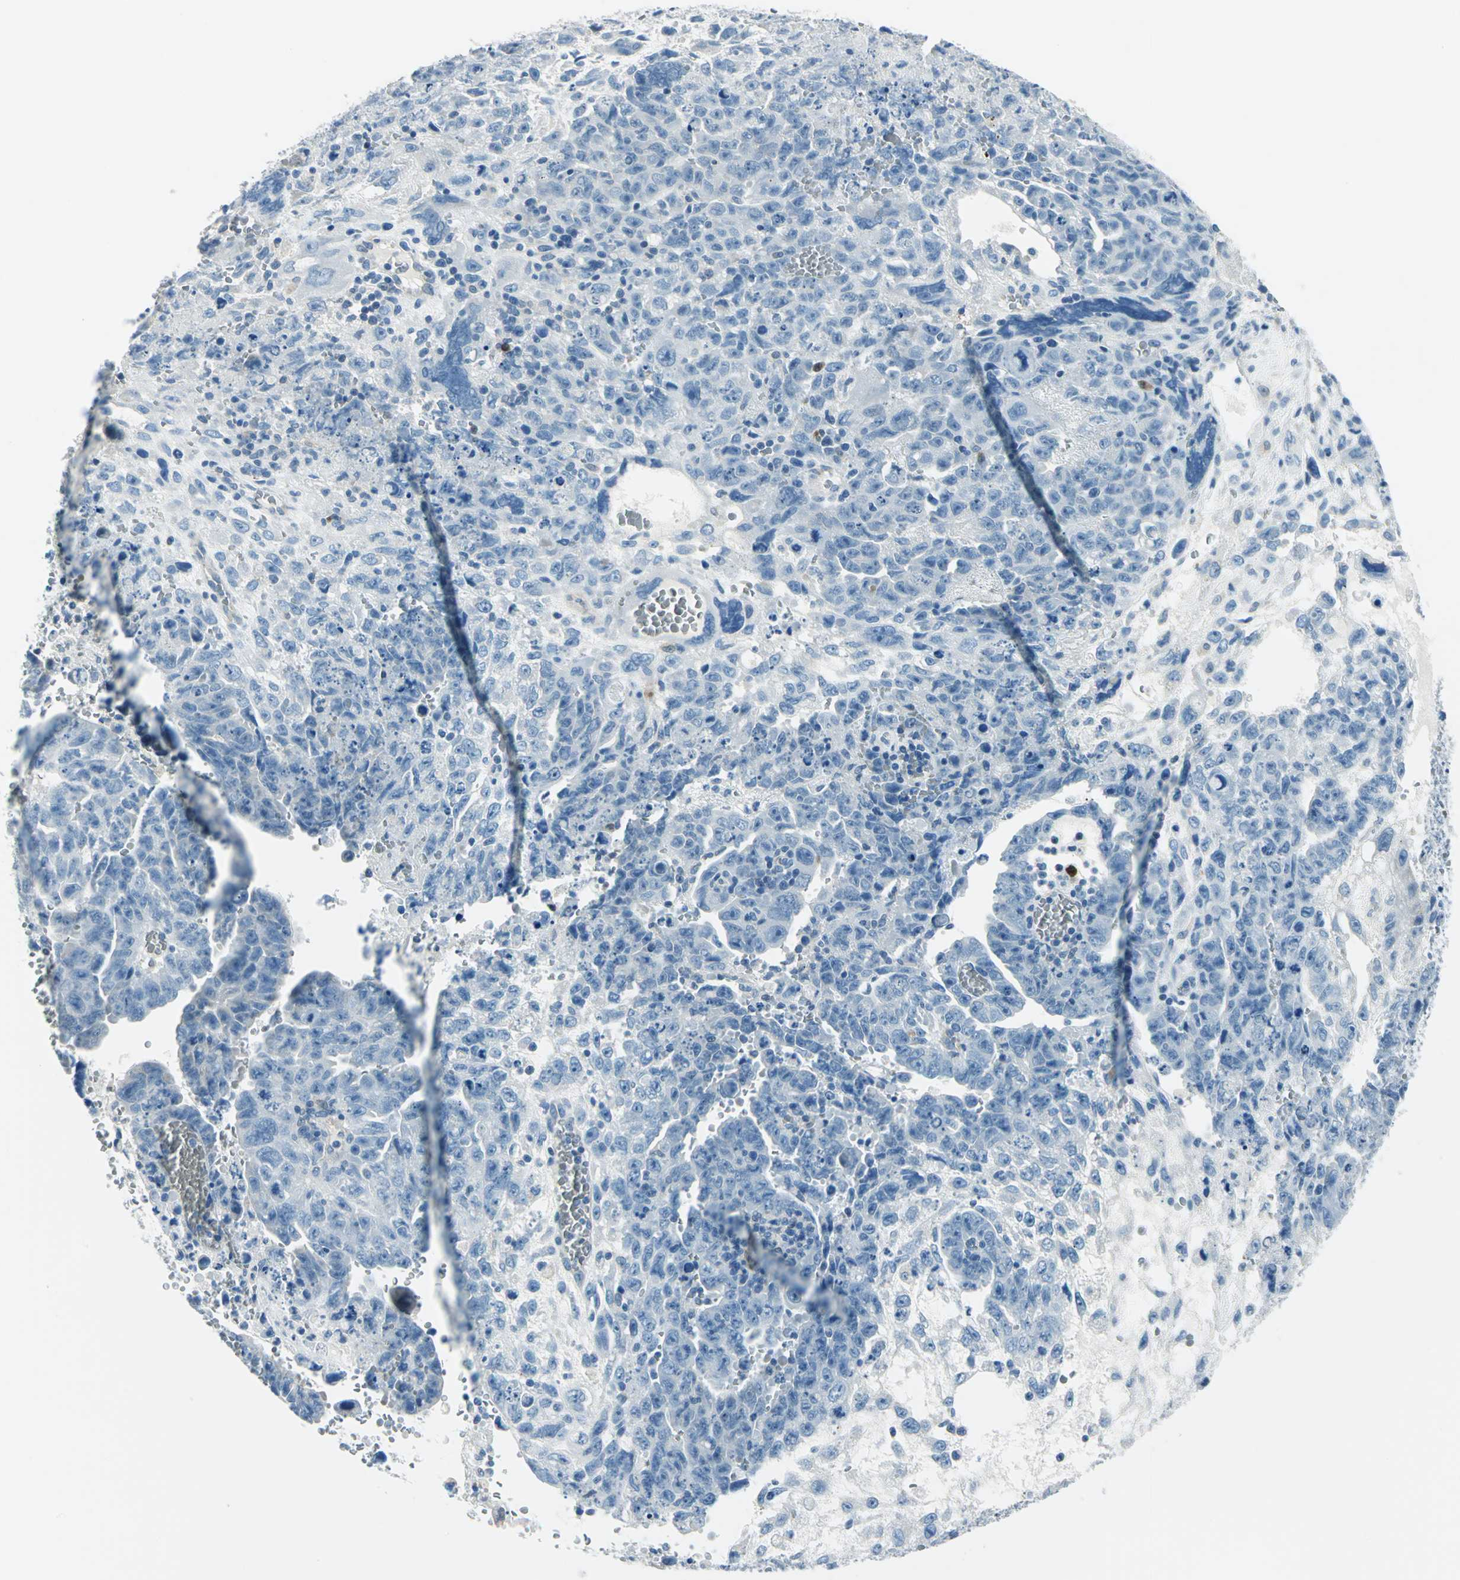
{"staining": {"intensity": "negative", "quantity": "none", "location": "none"}, "tissue": "testis cancer", "cell_type": "Tumor cells", "image_type": "cancer", "snomed": [{"axis": "morphology", "description": "Carcinoma, Embryonal, NOS"}, {"axis": "topography", "description": "Testis"}], "caption": "DAB immunohistochemical staining of embryonal carcinoma (testis) demonstrates no significant expression in tumor cells.", "gene": "AKR1A1", "patient": {"sex": "male", "age": 28}}